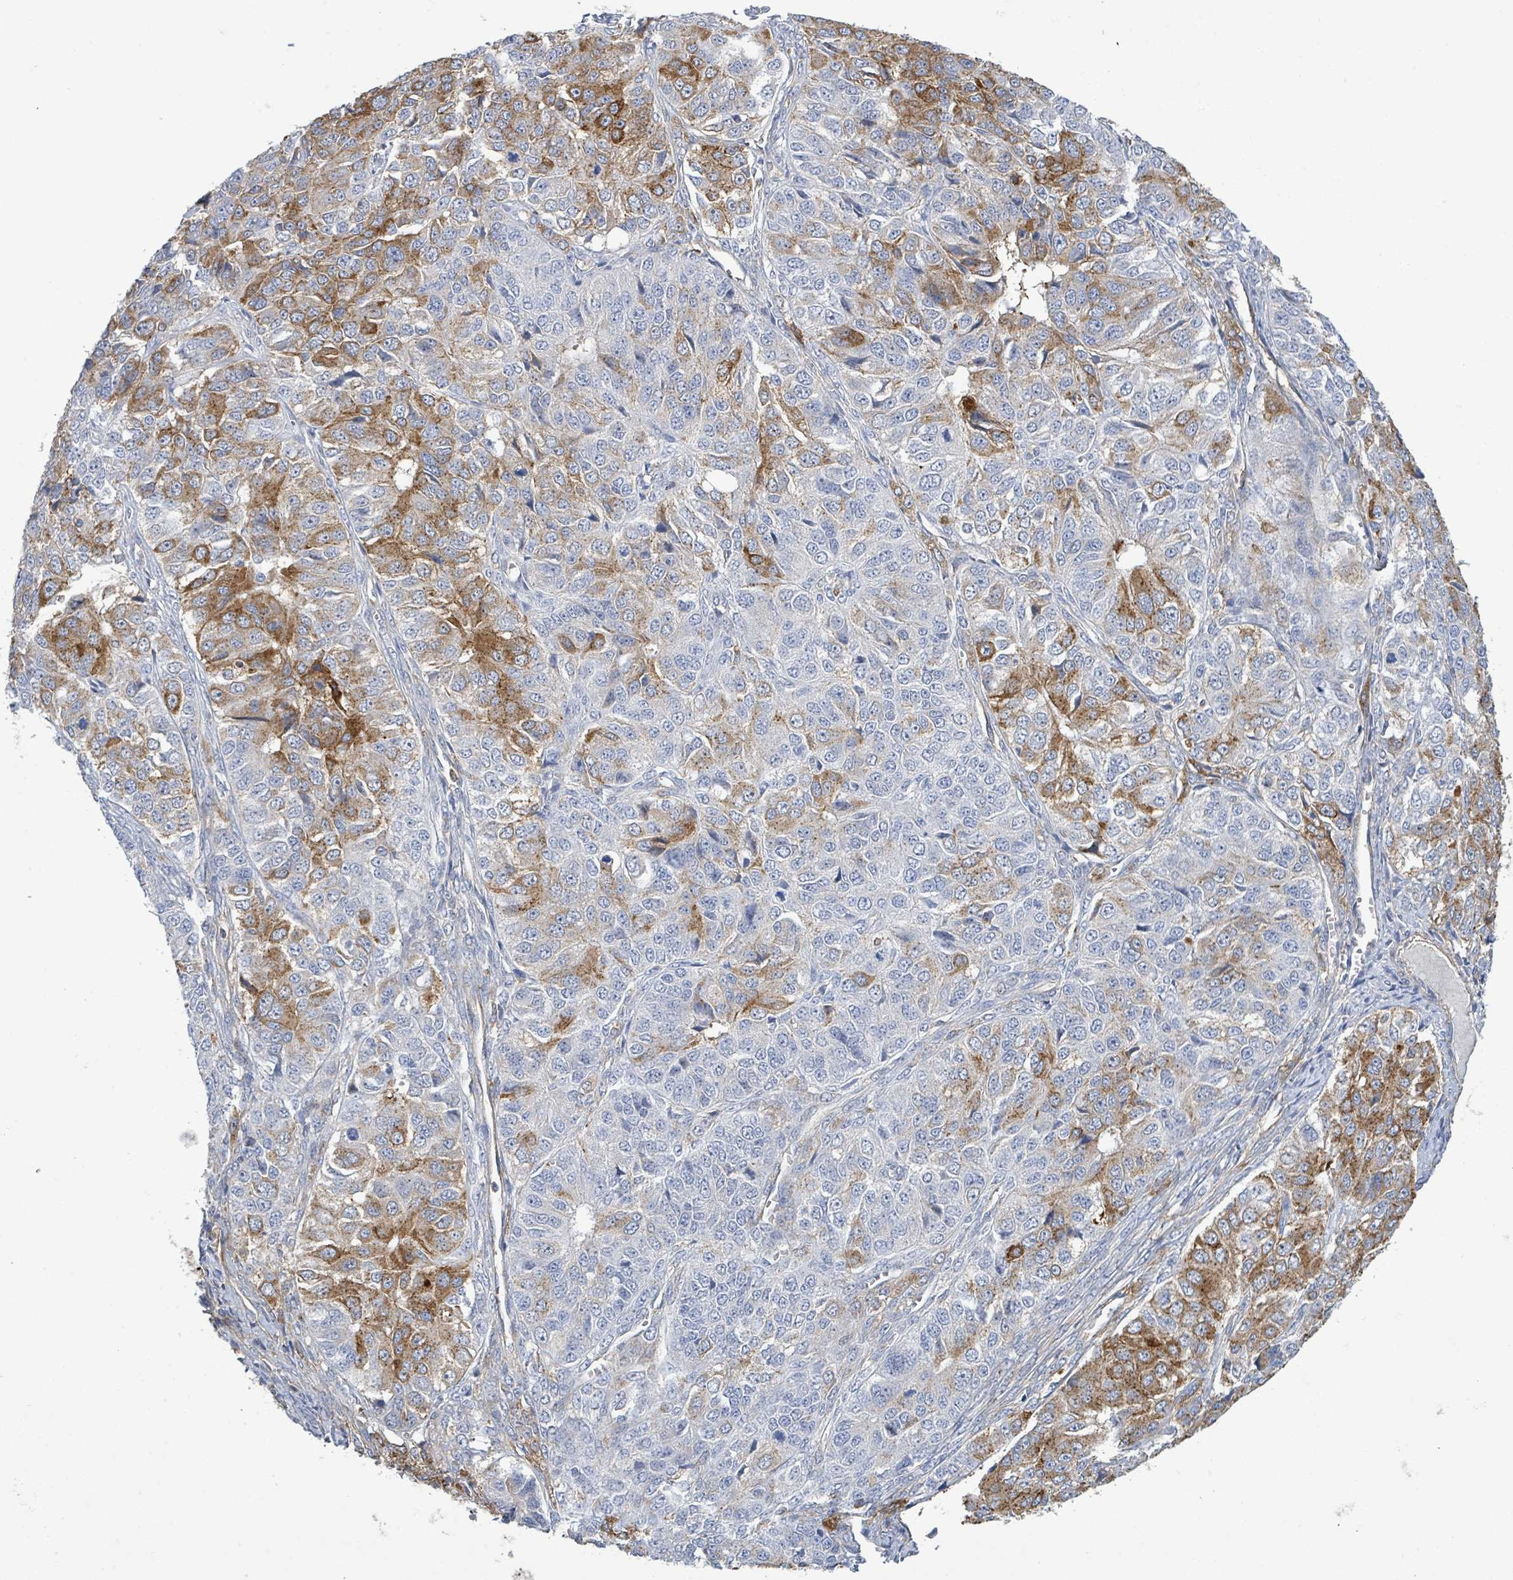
{"staining": {"intensity": "moderate", "quantity": "25%-75%", "location": "cytoplasmic/membranous"}, "tissue": "ovarian cancer", "cell_type": "Tumor cells", "image_type": "cancer", "snomed": [{"axis": "morphology", "description": "Carcinoma, endometroid"}, {"axis": "topography", "description": "Ovary"}], "caption": "Ovarian cancer tissue reveals moderate cytoplasmic/membranous positivity in about 25%-75% of tumor cells, visualized by immunohistochemistry.", "gene": "EGFL7", "patient": {"sex": "female", "age": 51}}